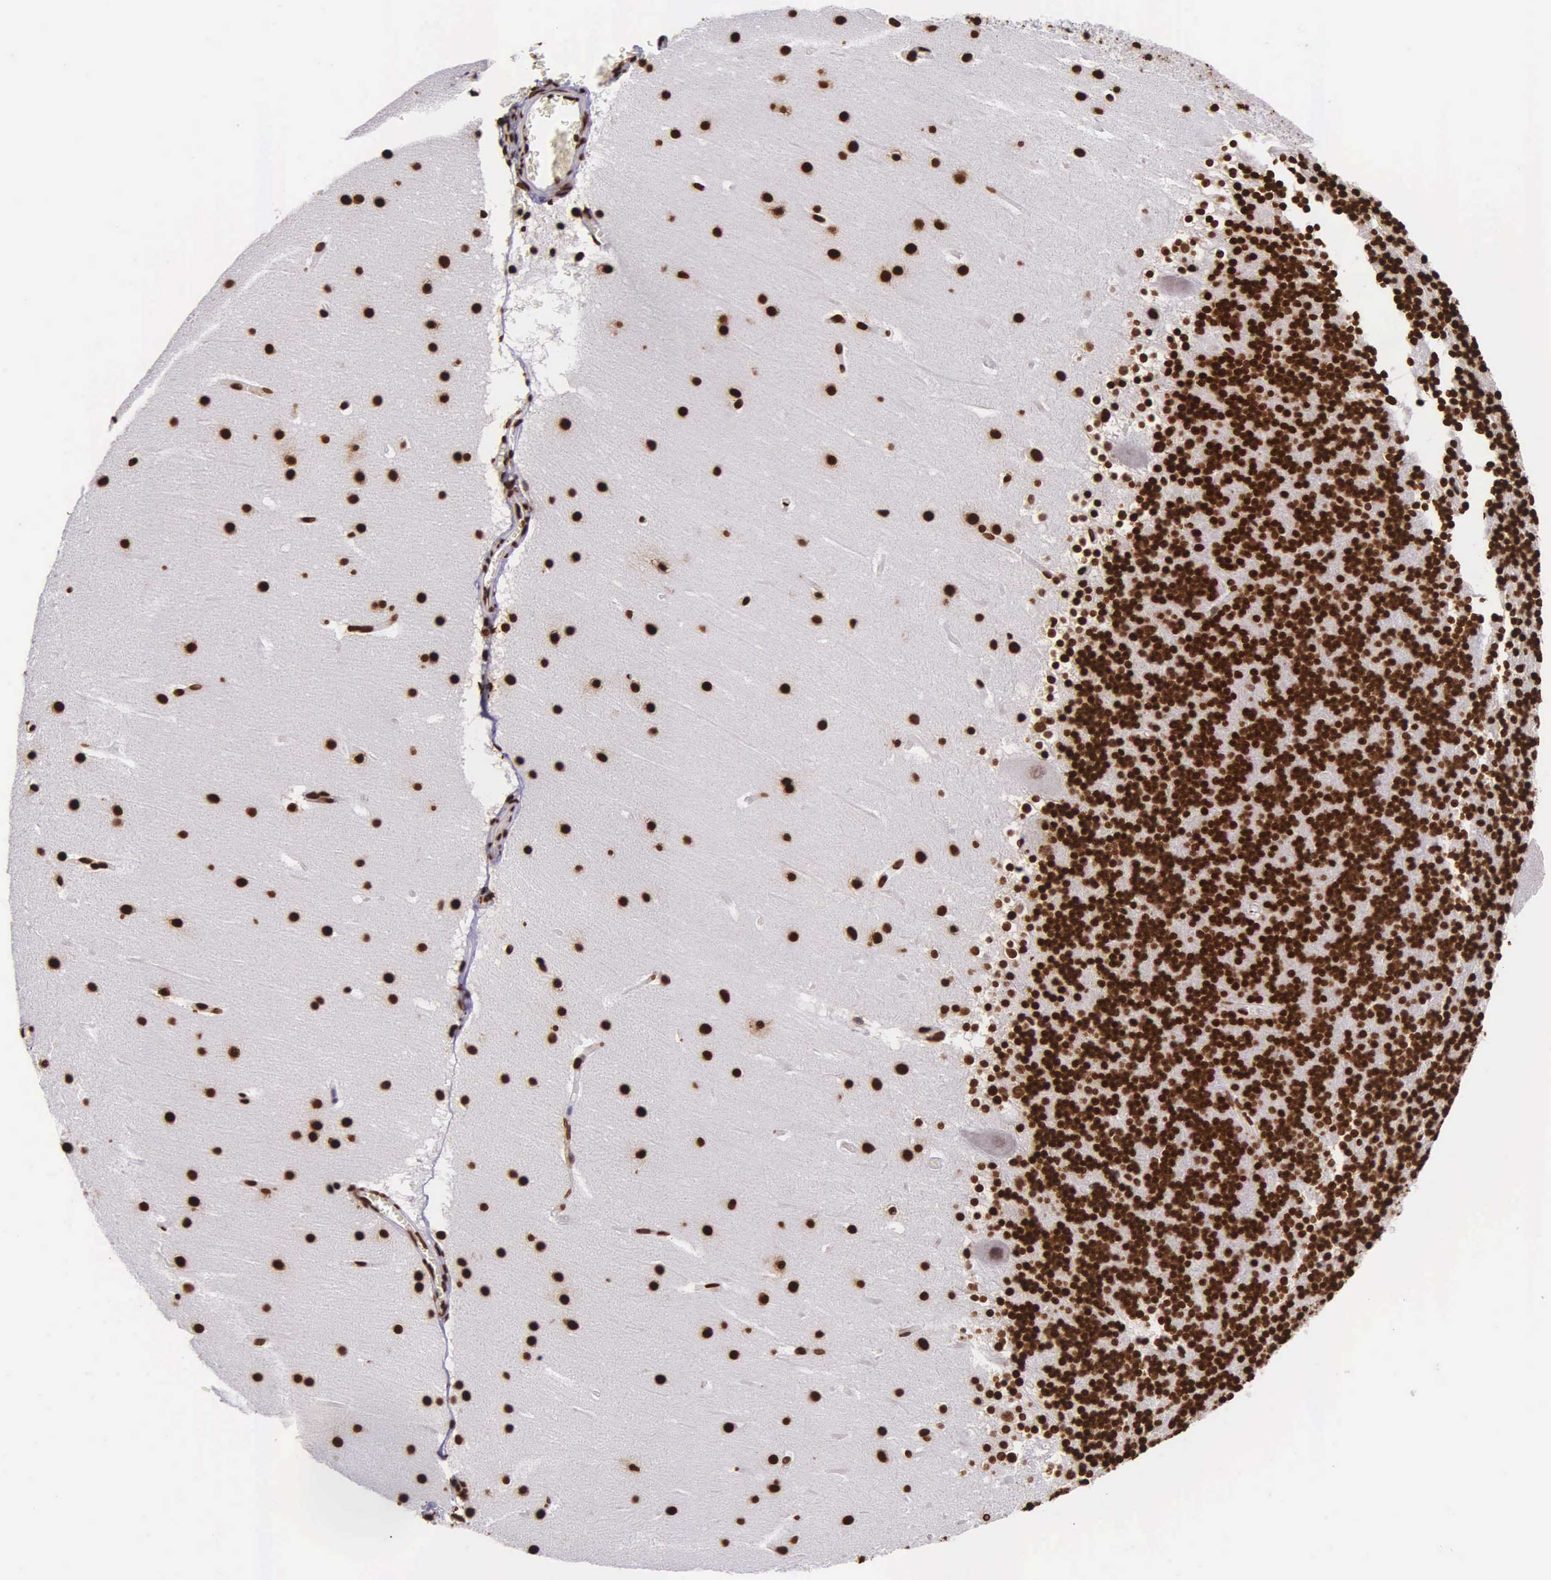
{"staining": {"intensity": "strong", "quantity": ">75%", "location": "nuclear"}, "tissue": "cerebellum", "cell_type": "Cells in granular layer", "image_type": "normal", "snomed": [{"axis": "morphology", "description": "Normal tissue, NOS"}, {"axis": "topography", "description": "Cerebellum"}], "caption": "A micrograph of human cerebellum stained for a protein displays strong nuclear brown staining in cells in granular layer. Nuclei are stained in blue.", "gene": "H1", "patient": {"sex": "male", "age": 45}}